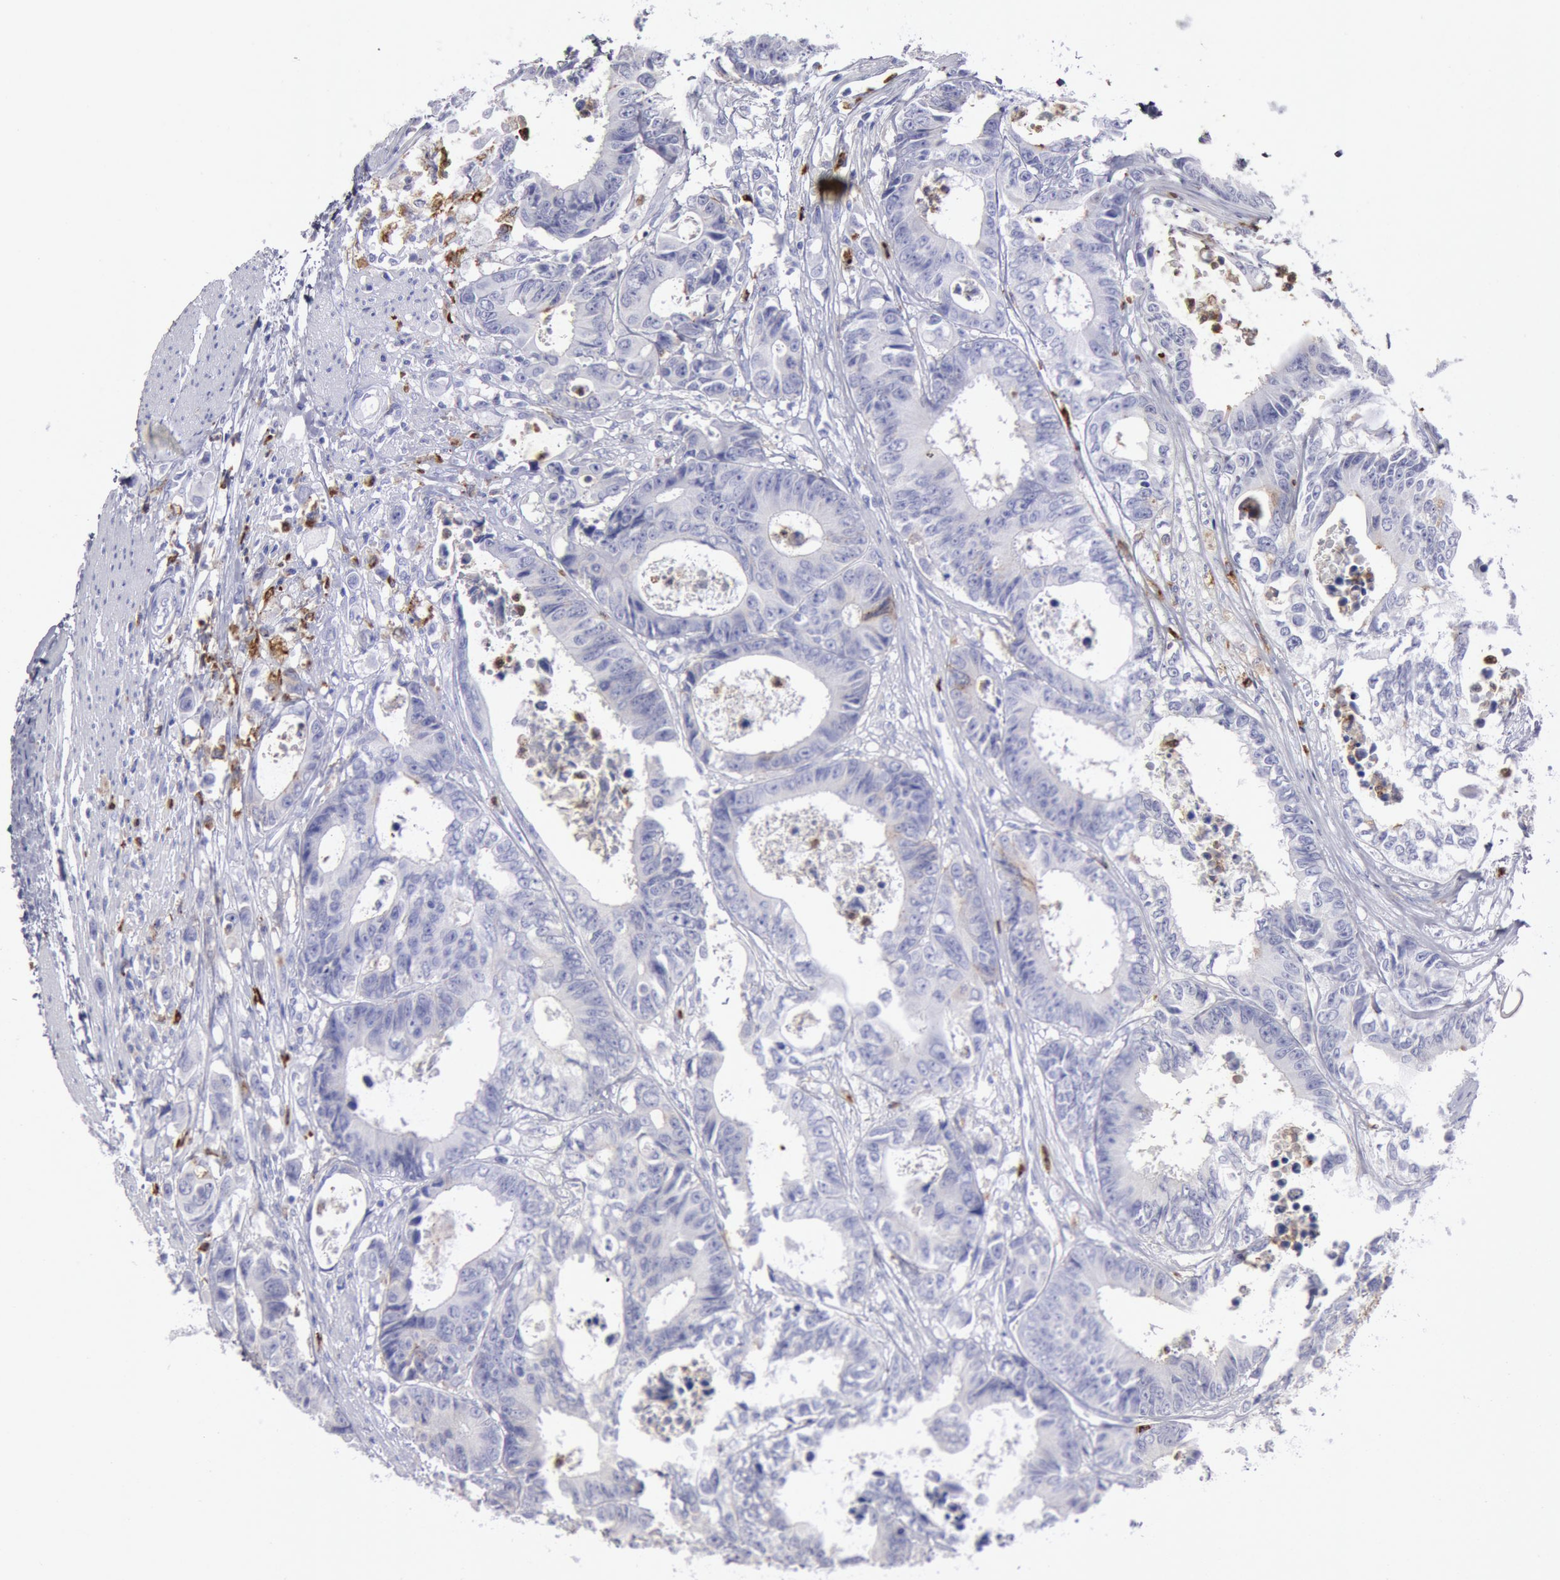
{"staining": {"intensity": "negative", "quantity": "none", "location": "none"}, "tissue": "colorectal cancer", "cell_type": "Tumor cells", "image_type": "cancer", "snomed": [{"axis": "morphology", "description": "Adenocarcinoma, NOS"}, {"axis": "topography", "description": "Rectum"}], "caption": "This is a histopathology image of immunohistochemistry (IHC) staining of colorectal adenocarcinoma, which shows no expression in tumor cells.", "gene": "FCN1", "patient": {"sex": "female", "age": 98}}